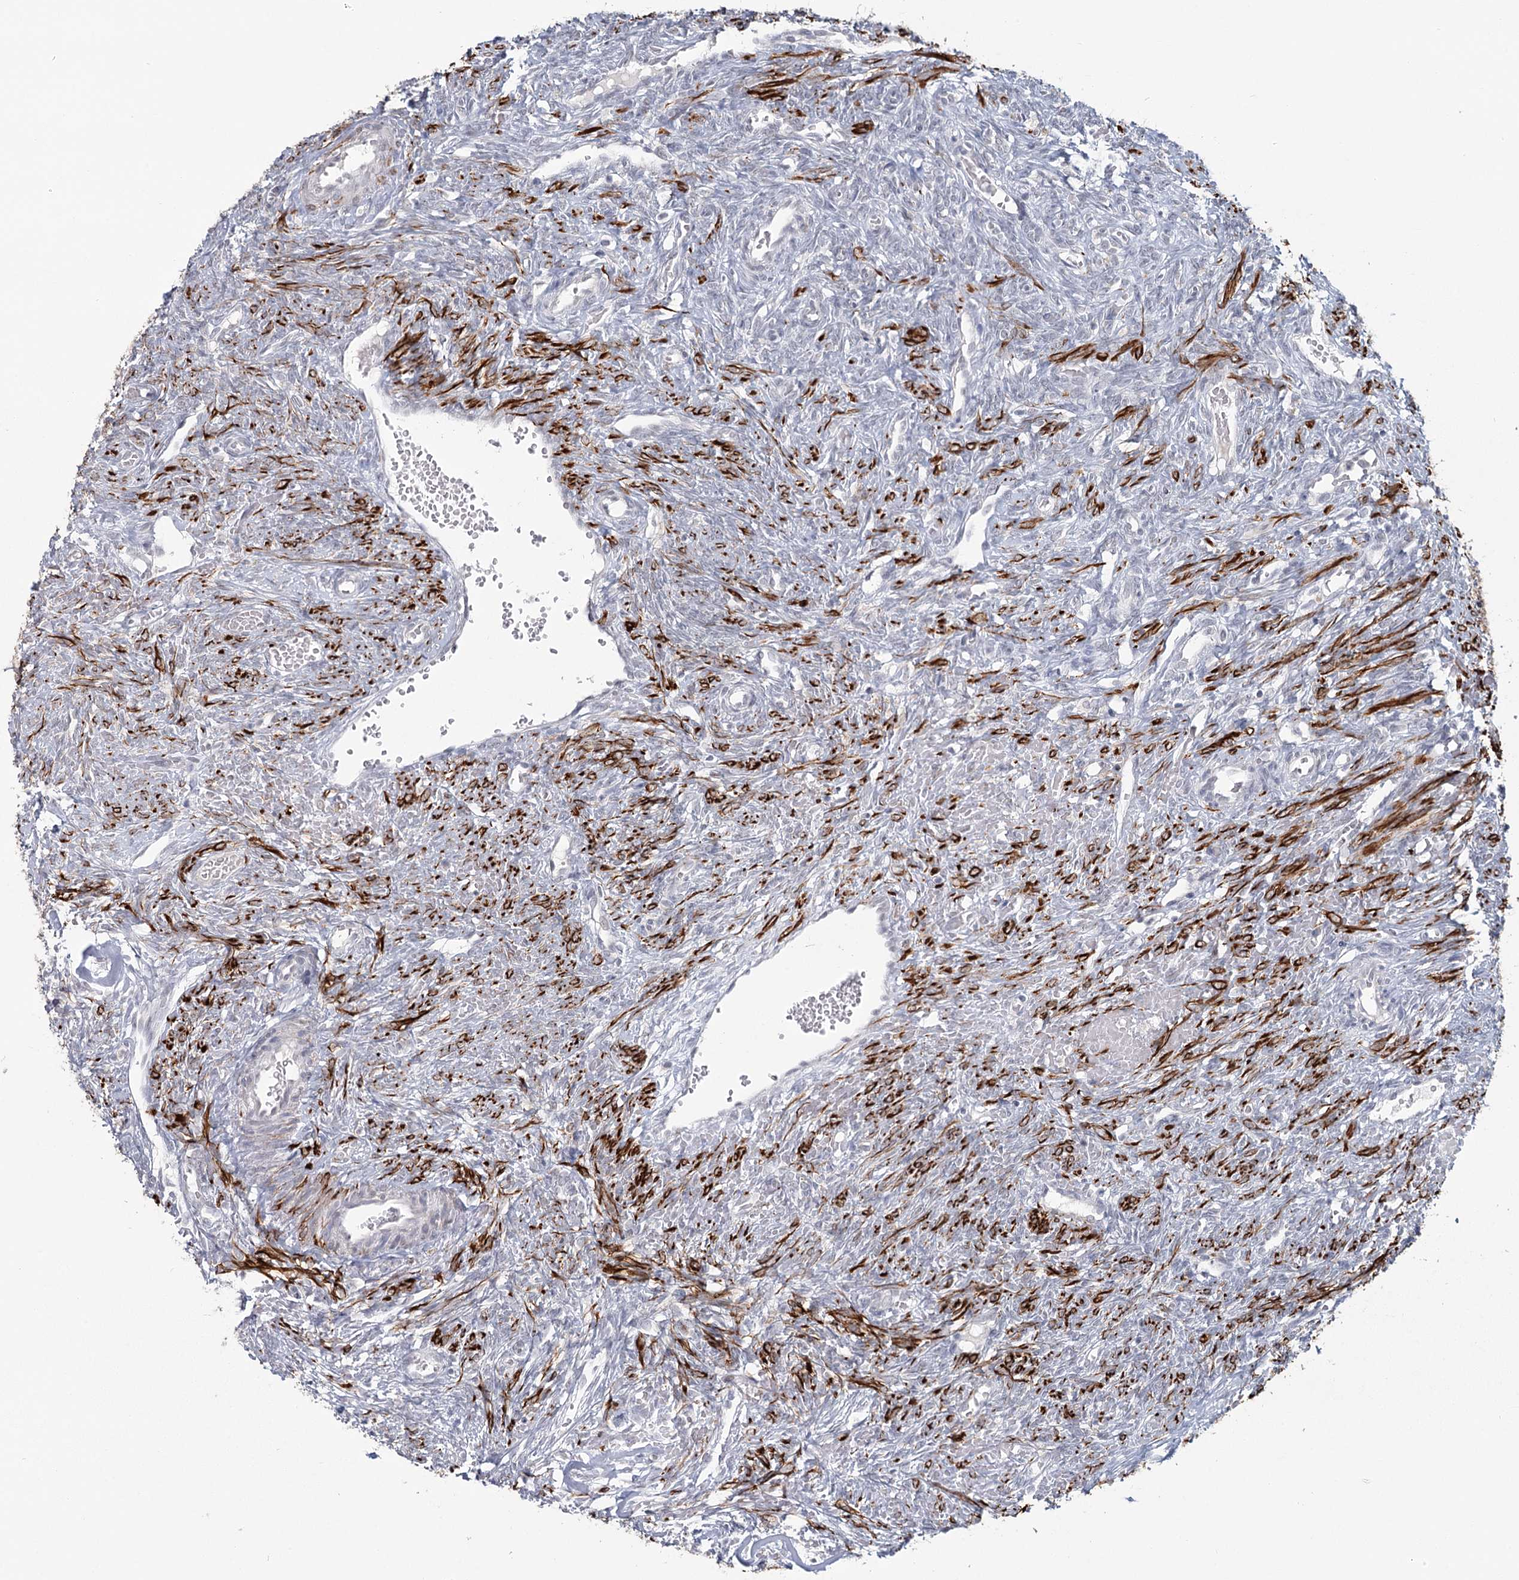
{"staining": {"intensity": "negative", "quantity": "none", "location": "none"}, "tissue": "ovary", "cell_type": "Follicle cells", "image_type": "normal", "snomed": [{"axis": "morphology", "description": "Normal tissue, NOS"}, {"axis": "topography", "description": "Ovary"}], "caption": "Image shows no significant protein positivity in follicle cells of benign ovary. (Stains: DAB (3,3'-diaminobenzidine) IHC with hematoxylin counter stain, Microscopy: brightfield microscopy at high magnification).", "gene": "TMEM70", "patient": {"sex": "female", "age": 41}}